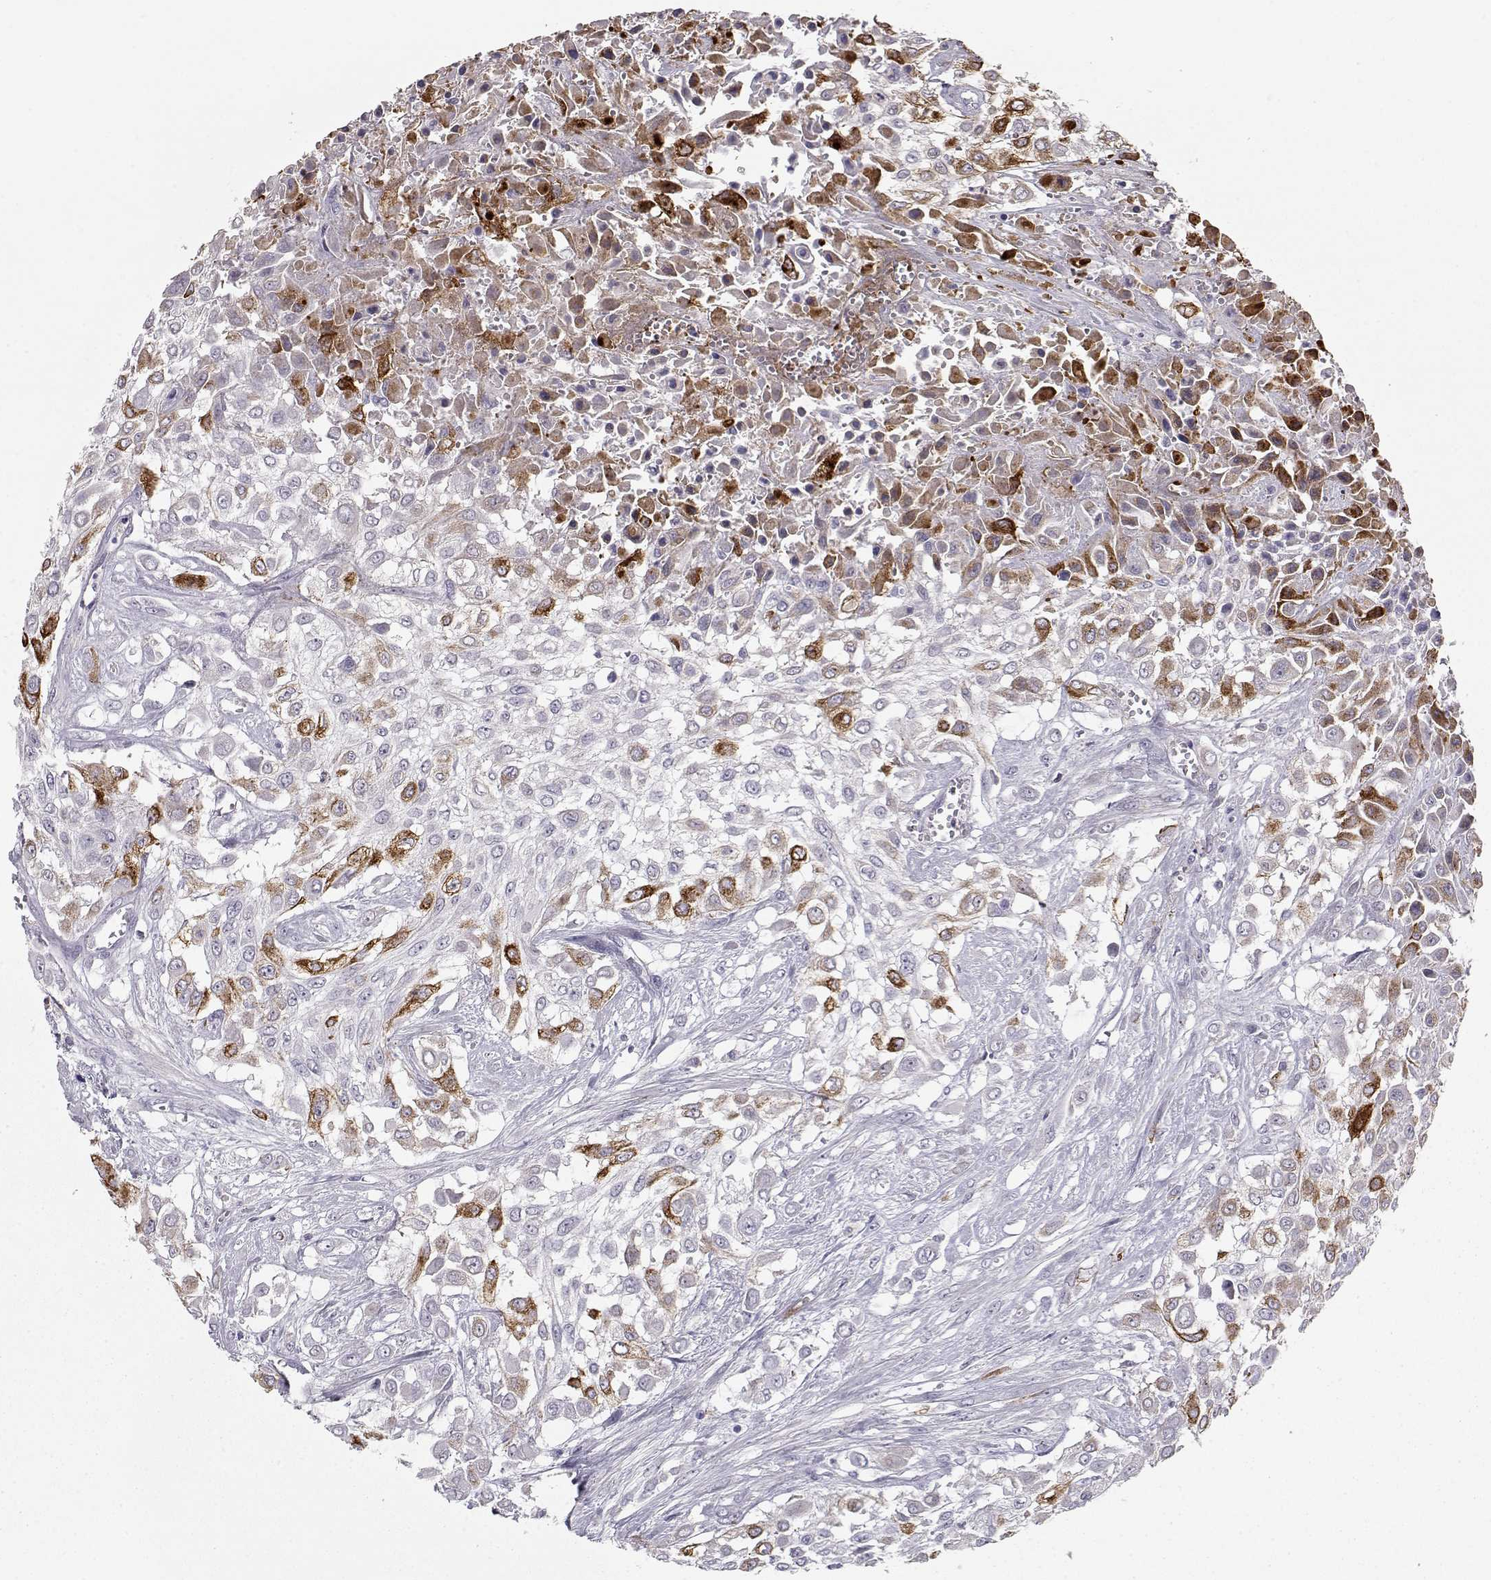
{"staining": {"intensity": "strong", "quantity": "25%-75%", "location": "cytoplasmic/membranous"}, "tissue": "urothelial cancer", "cell_type": "Tumor cells", "image_type": "cancer", "snomed": [{"axis": "morphology", "description": "Urothelial carcinoma, High grade"}, {"axis": "topography", "description": "Urinary bladder"}], "caption": "Urothelial carcinoma (high-grade) stained for a protein displays strong cytoplasmic/membranous positivity in tumor cells.", "gene": "LAMB3", "patient": {"sex": "male", "age": 57}}